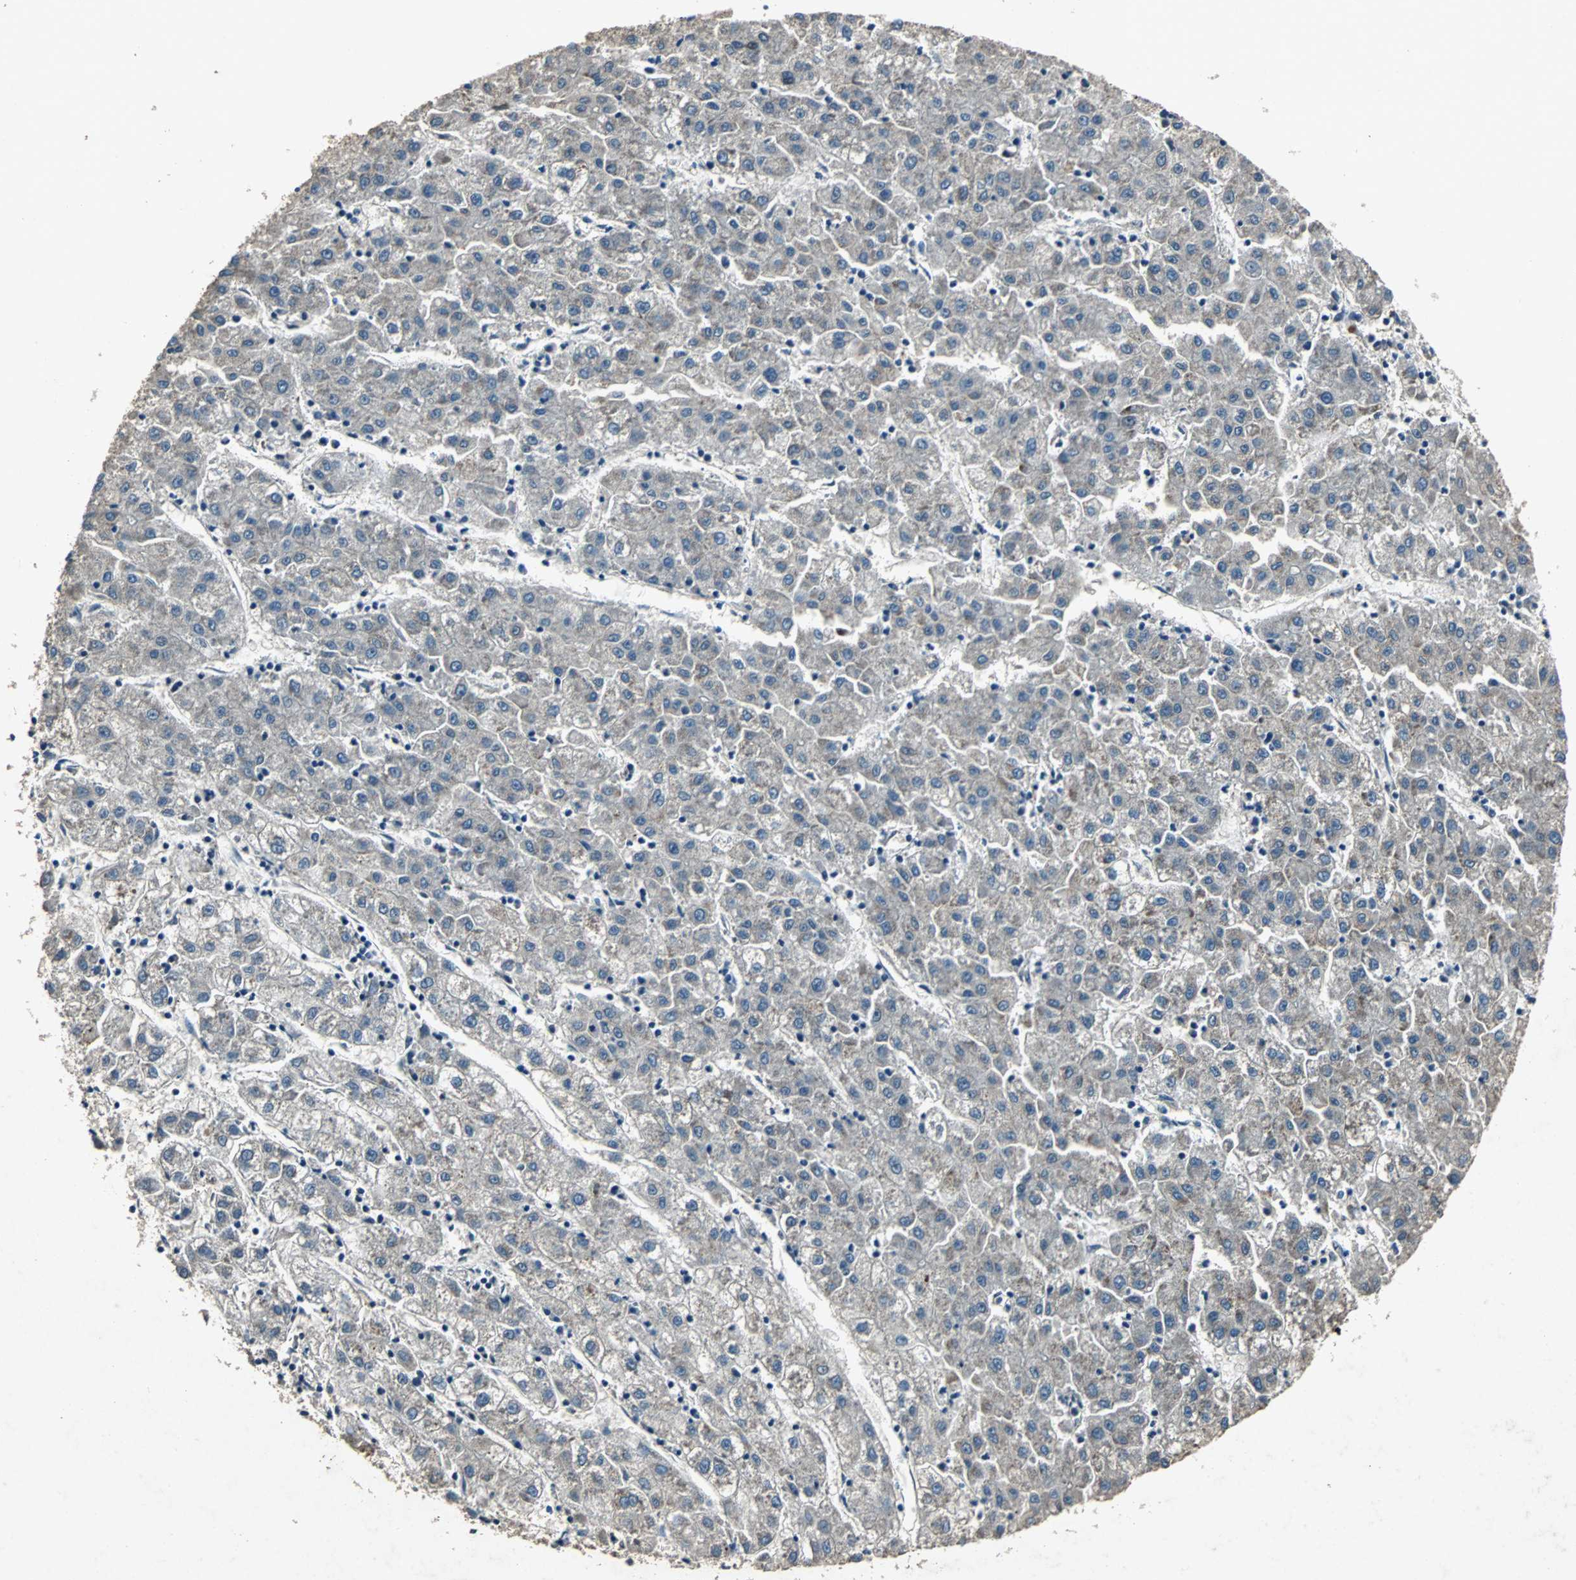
{"staining": {"intensity": "weak", "quantity": "25%-75%", "location": "cytoplasmic/membranous"}, "tissue": "liver cancer", "cell_type": "Tumor cells", "image_type": "cancer", "snomed": [{"axis": "morphology", "description": "Carcinoma, Hepatocellular, NOS"}, {"axis": "topography", "description": "Liver"}], "caption": "The immunohistochemical stain labels weak cytoplasmic/membranous expression in tumor cells of liver hepatocellular carcinoma tissue.", "gene": "SOS1", "patient": {"sex": "male", "age": 72}}